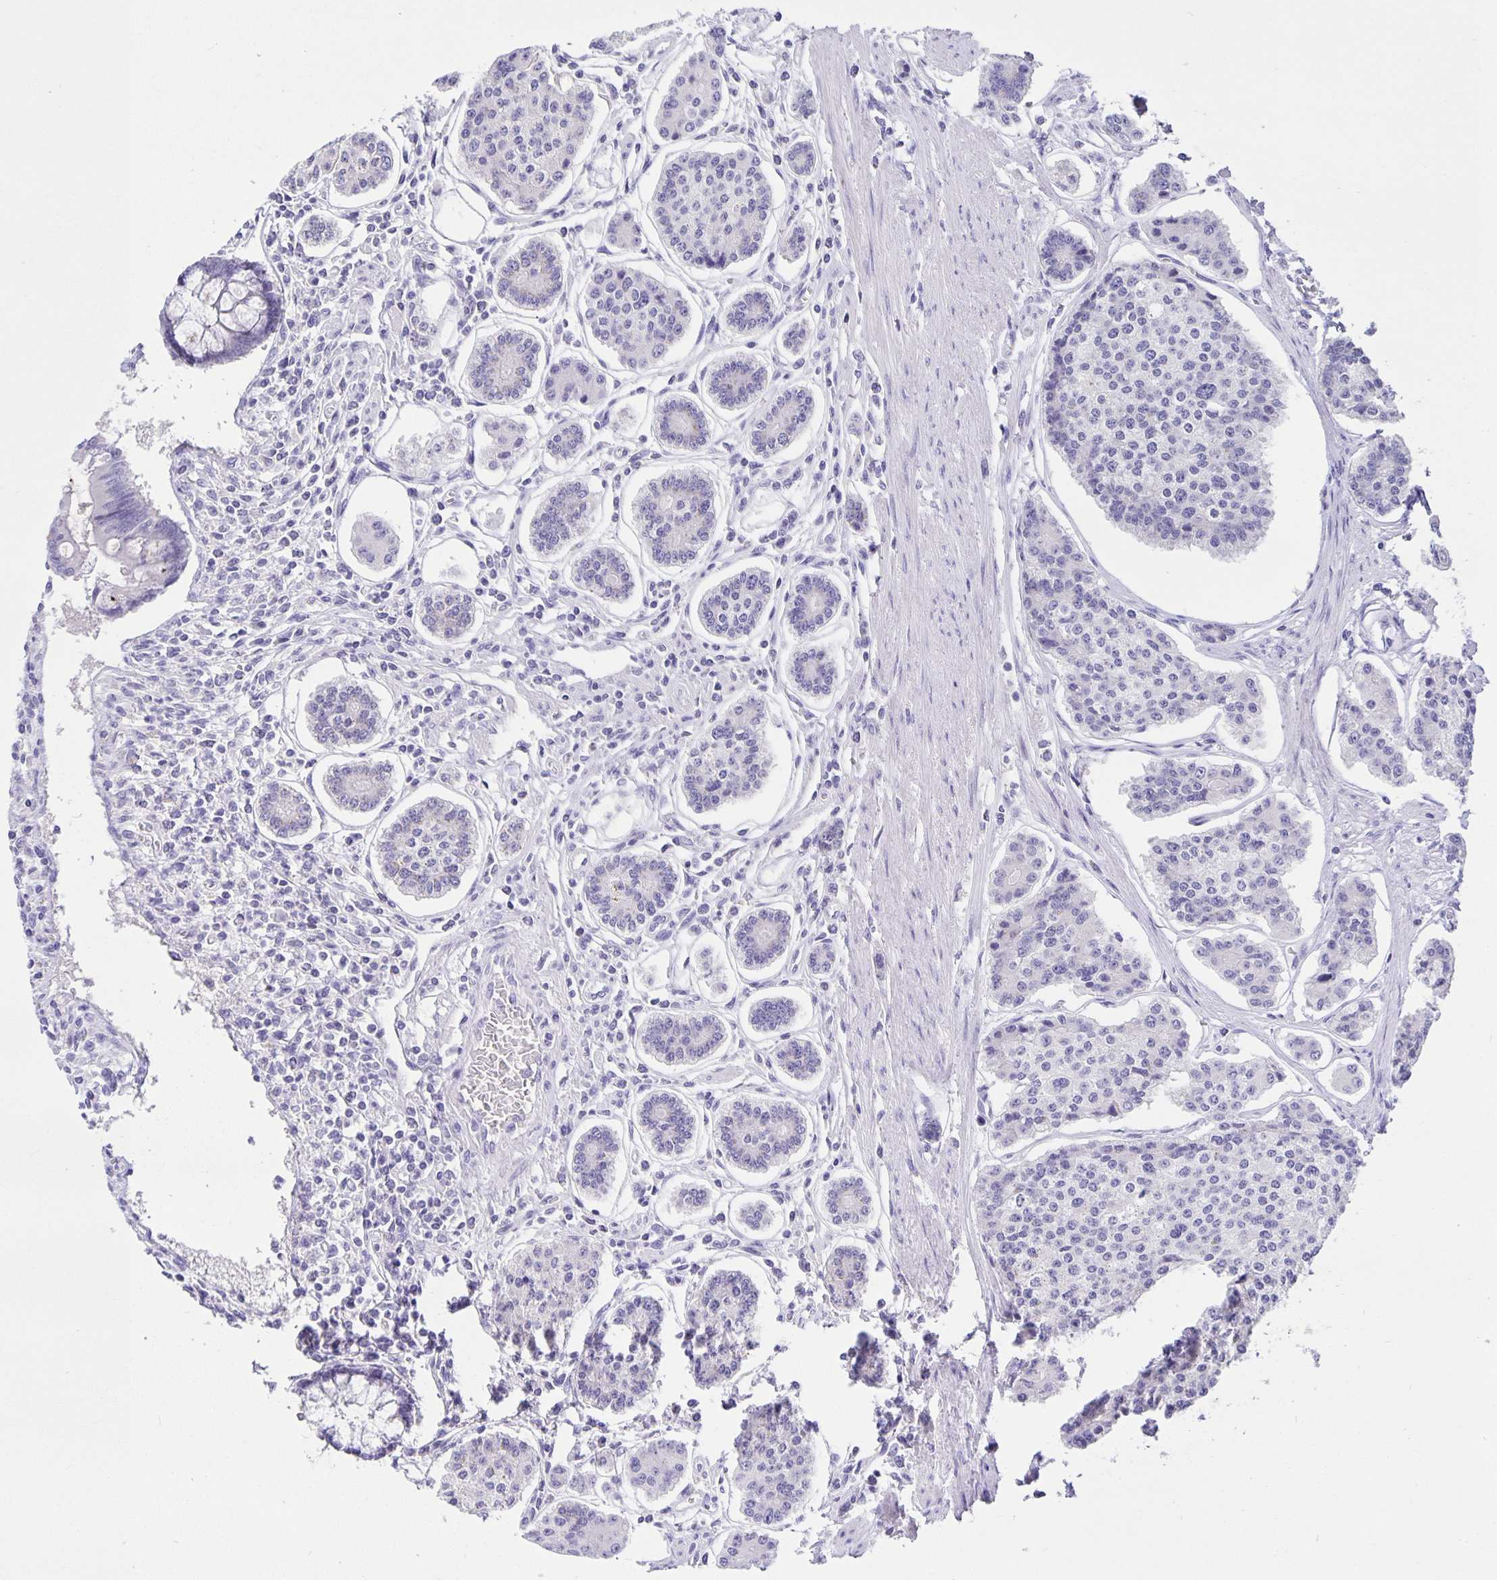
{"staining": {"intensity": "negative", "quantity": "none", "location": "none"}, "tissue": "carcinoid", "cell_type": "Tumor cells", "image_type": "cancer", "snomed": [{"axis": "morphology", "description": "Carcinoid, malignant, NOS"}, {"axis": "topography", "description": "Small intestine"}], "caption": "DAB immunohistochemical staining of carcinoid (malignant) displays no significant staining in tumor cells. (DAB (3,3'-diaminobenzidine) immunohistochemistry, high magnification).", "gene": "ERMN", "patient": {"sex": "female", "age": 65}}